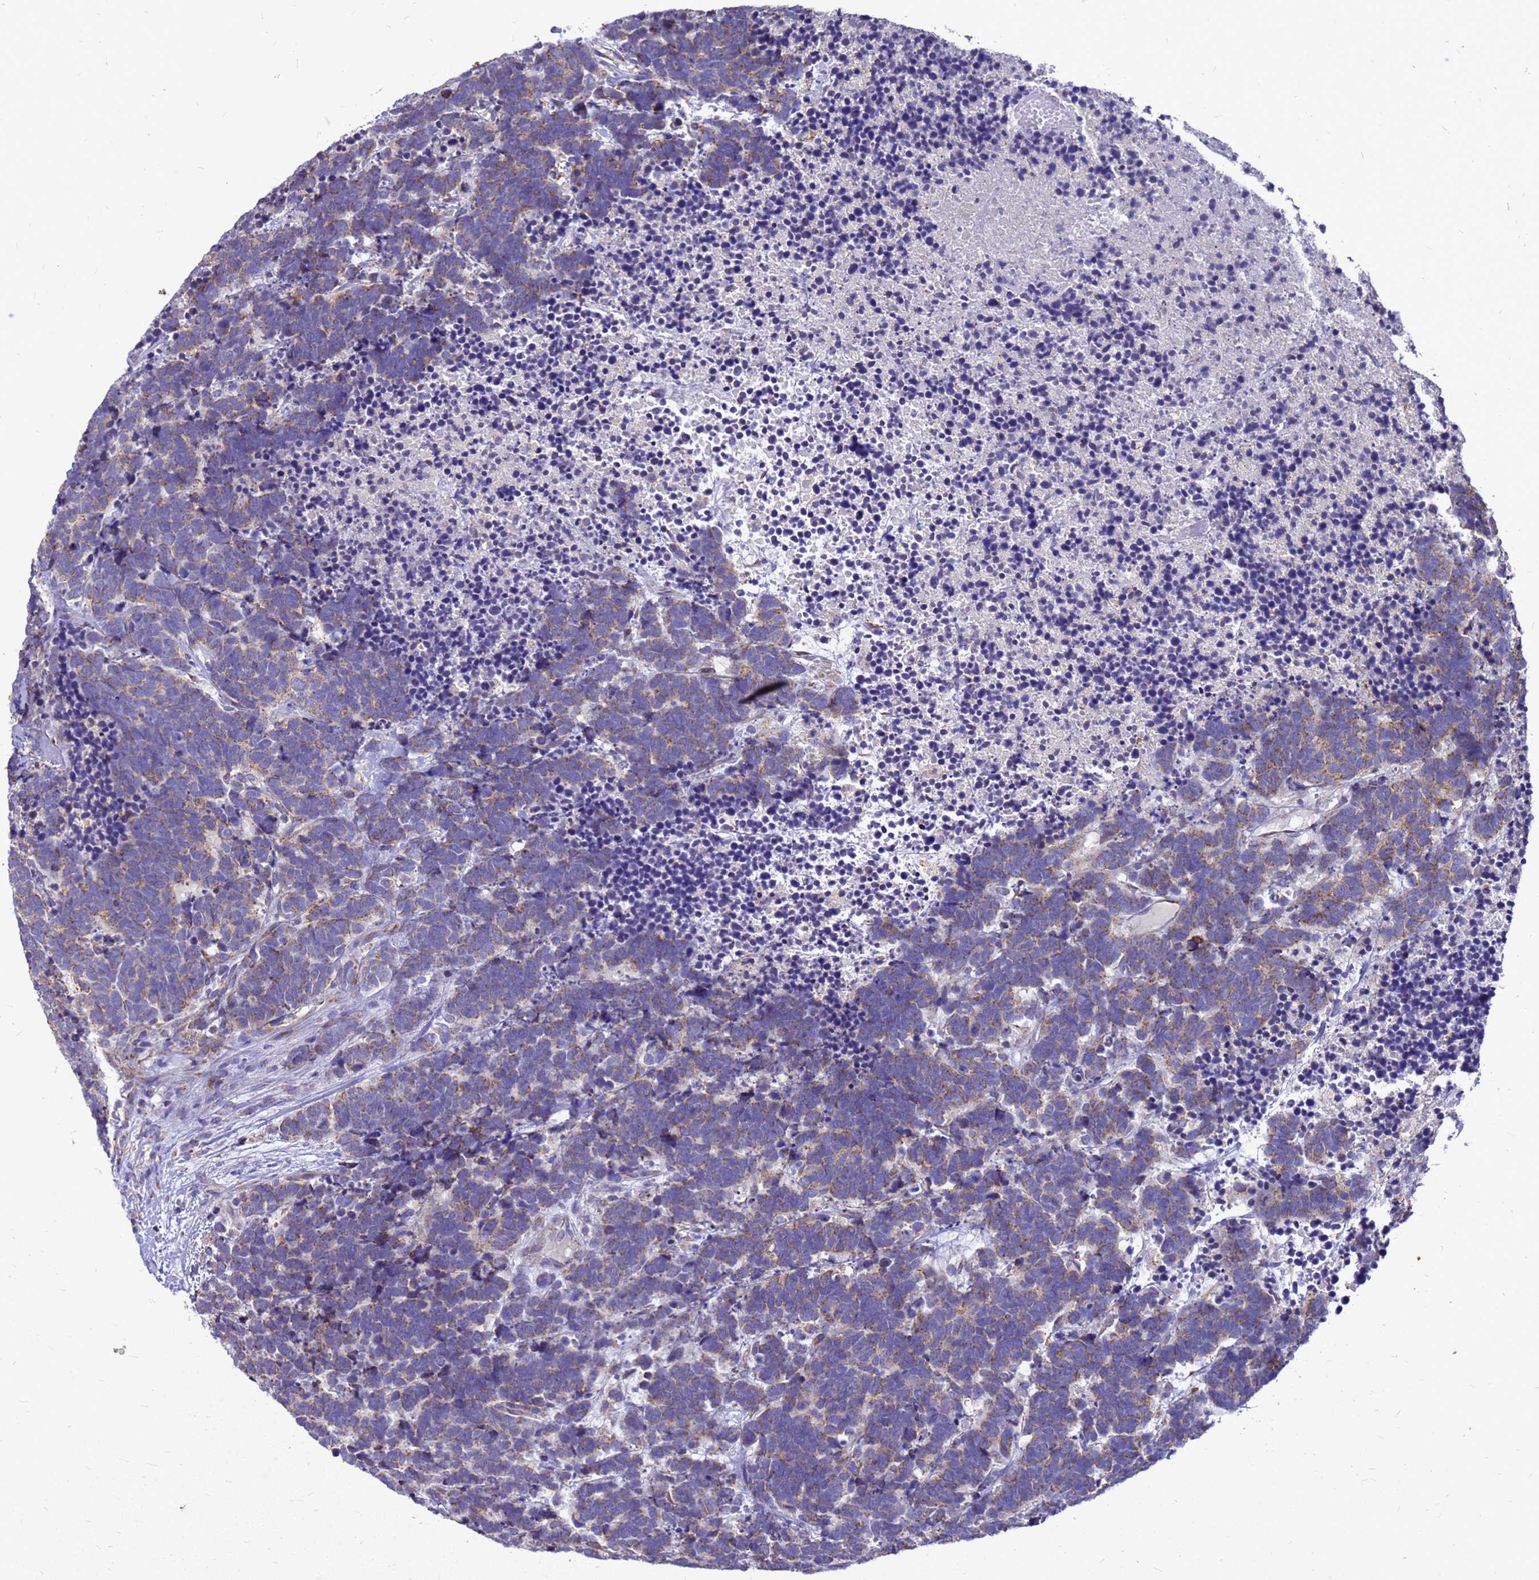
{"staining": {"intensity": "moderate", "quantity": "25%-75%", "location": "cytoplasmic/membranous"}, "tissue": "carcinoid", "cell_type": "Tumor cells", "image_type": "cancer", "snomed": [{"axis": "morphology", "description": "Carcinoma, NOS"}, {"axis": "morphology", "description": "Carcinoid, malignant, NOS"}, {"axis": "topography", "description": "Urinary bladder"}], "caption": "Immunohistochemical staining of carcinoid shows medium levels of moderate cytoplasmic/membranous protein staining in about 25%-75% of tumor cells.", "gene": "CMC4", "patient": {"sex": "male", "age": 57}}